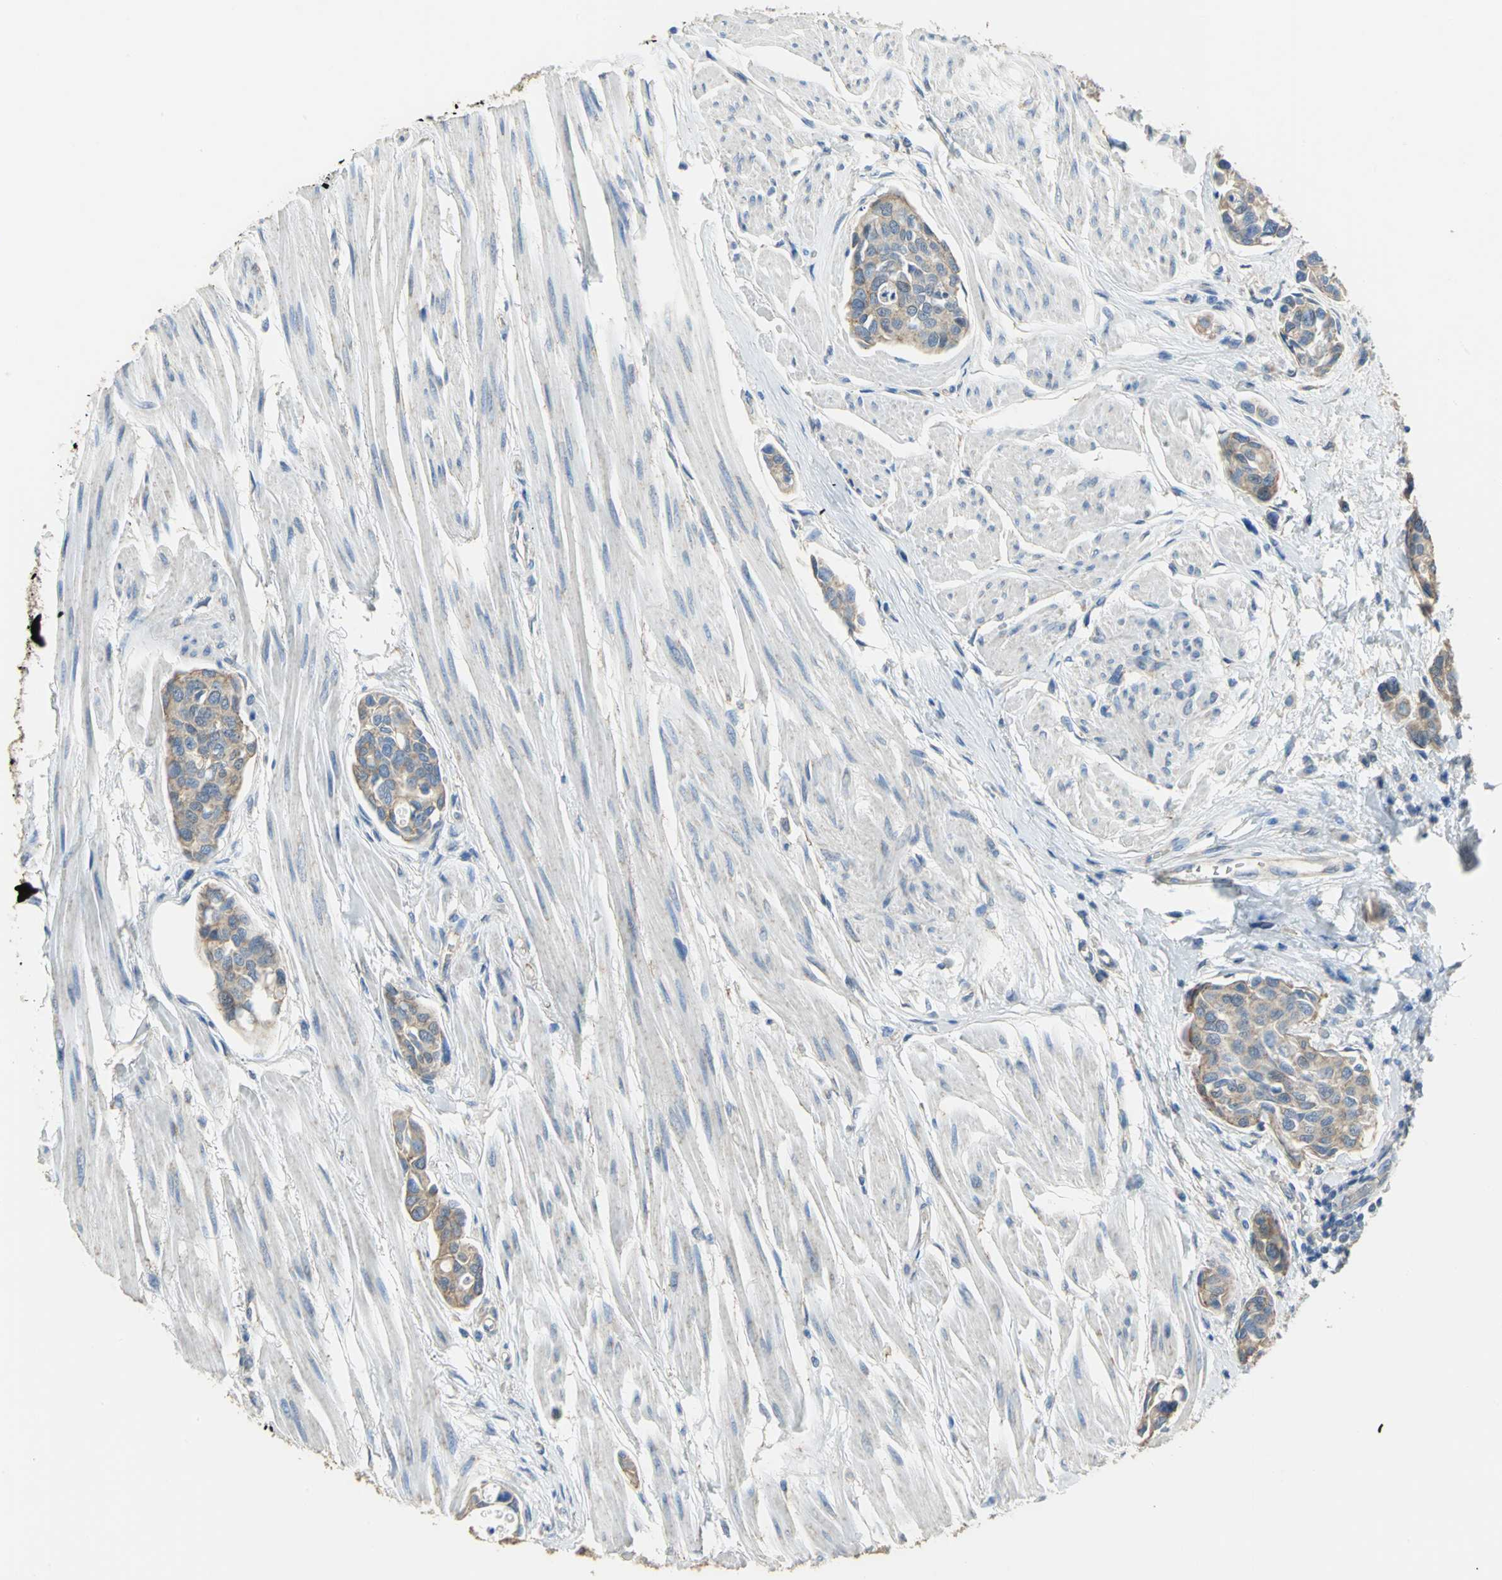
{"staining": {"intensity": "weak", "quantity": ">75%", "location": "cytoplasmic/membranous"}, "tissue": "urothelial cancer", "cell_type": "Tumor cells", "image_type": "cancer", "snomed": [{"axis": "morphology", "description": "Urothelial carcinoma, High grade"}, {"axis": "topography", "description": "Urinary bladder"}], "caption": "IHC histopathology image of human urothelial cancer stained for a protein (brown), which reveals low levels of weak cytoplasmic/membranous positivity in about >75% of tumor cells.", "gene": "HTR1F", "patient": {"sex": "male", "age": 78}}